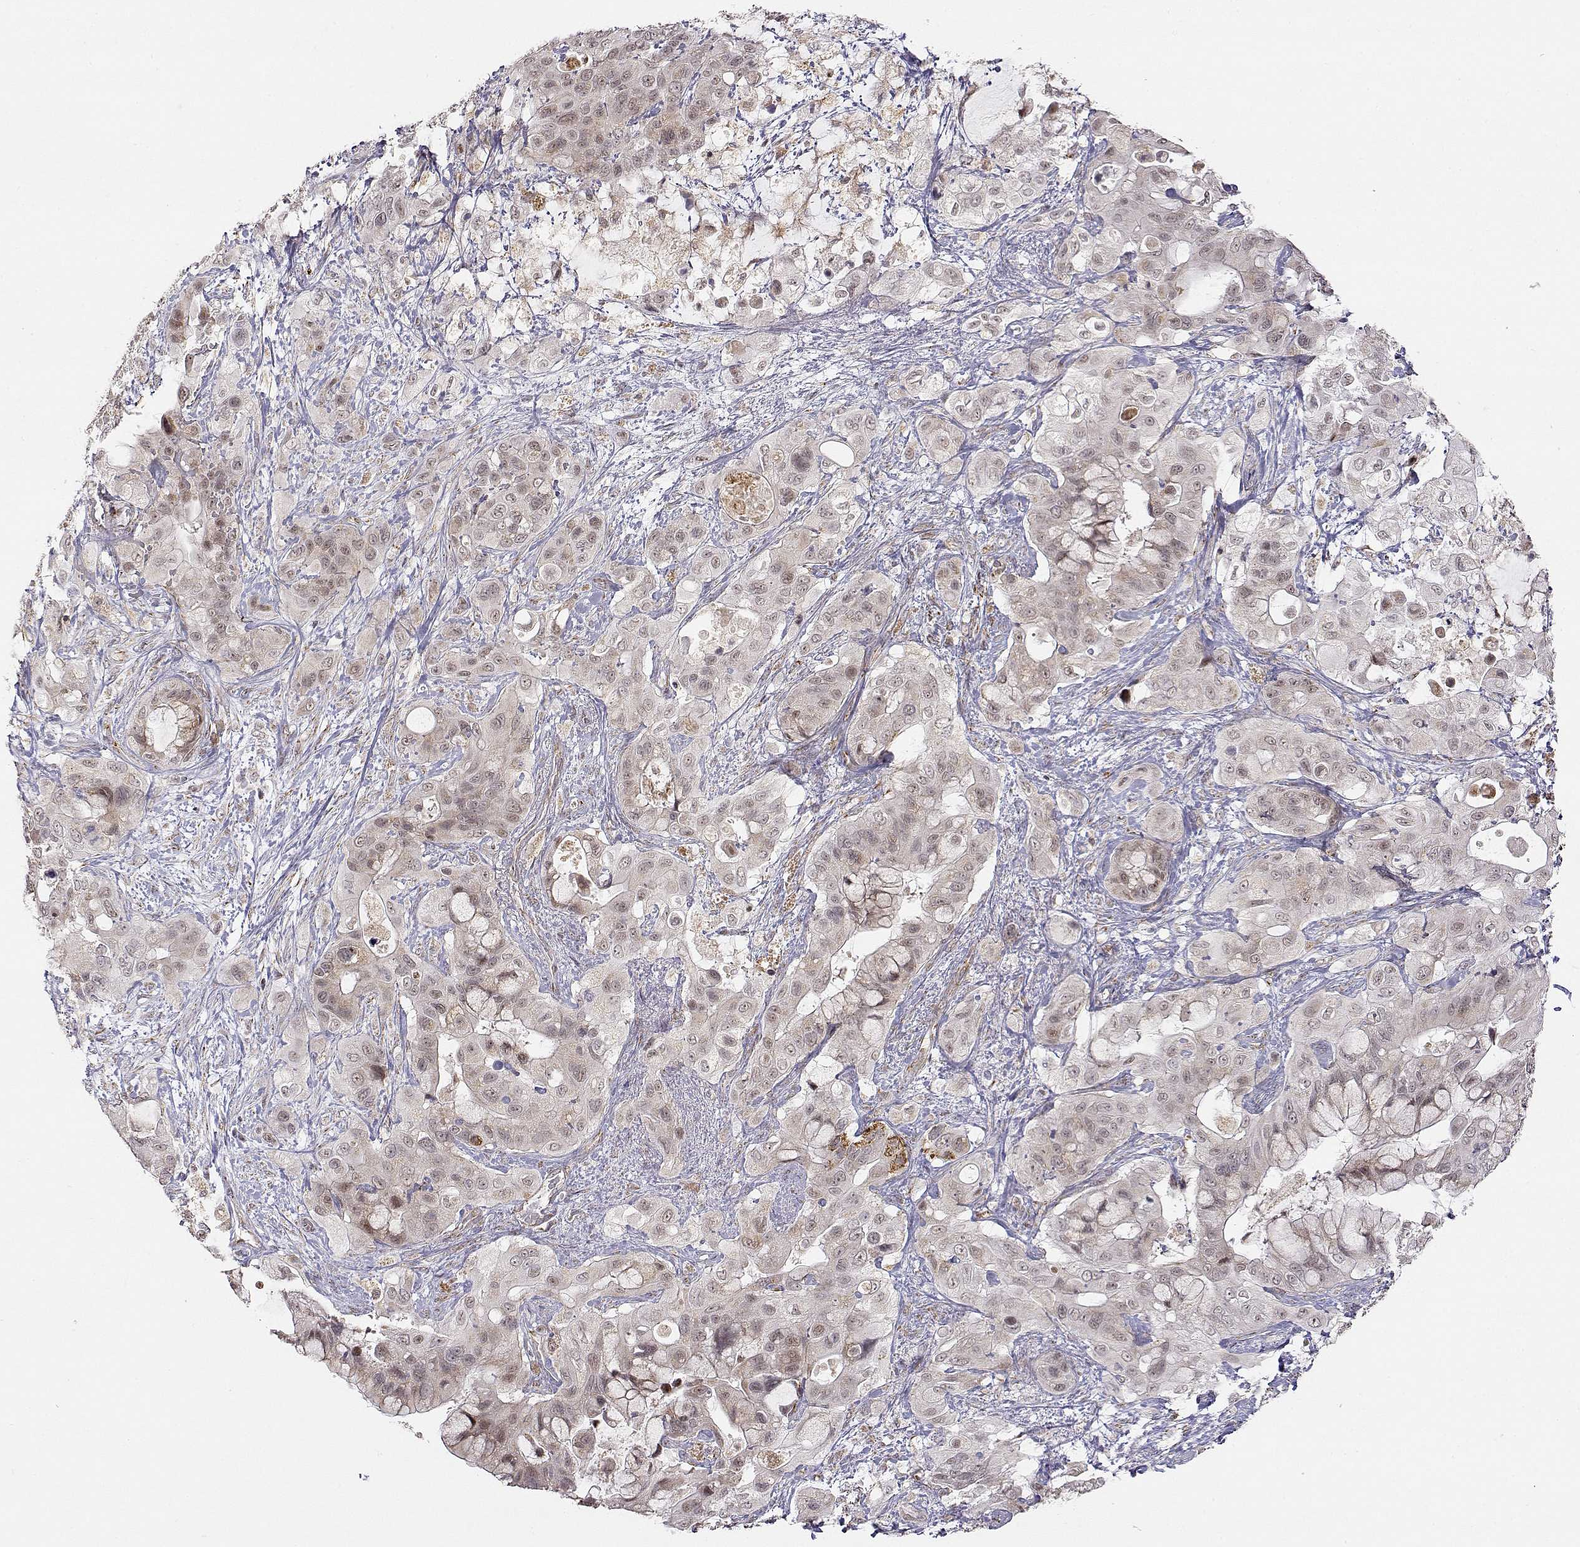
{"staining": {"intensity": "weak", "quantity": ">75%", "location": "cytoplasmic/membranous"}, "tissue": "pancreatic cancer", "cell_type": "Tumor cells", "image_type": "cancer", "snomed": [{"axis": "morphology", "description": "Adenocarcinoma, NOS"}, {"axis": "topography", "description": "Pancreas"}], "caption": "Approximately >75% of tumor cells in human pancreatic cancer reveal weak cytoplasmic/membranous protein staining as visualized by brown immunohistochemical staining.", "gene": "EXOG", "patient": {"sex": "male", "age": 71}}